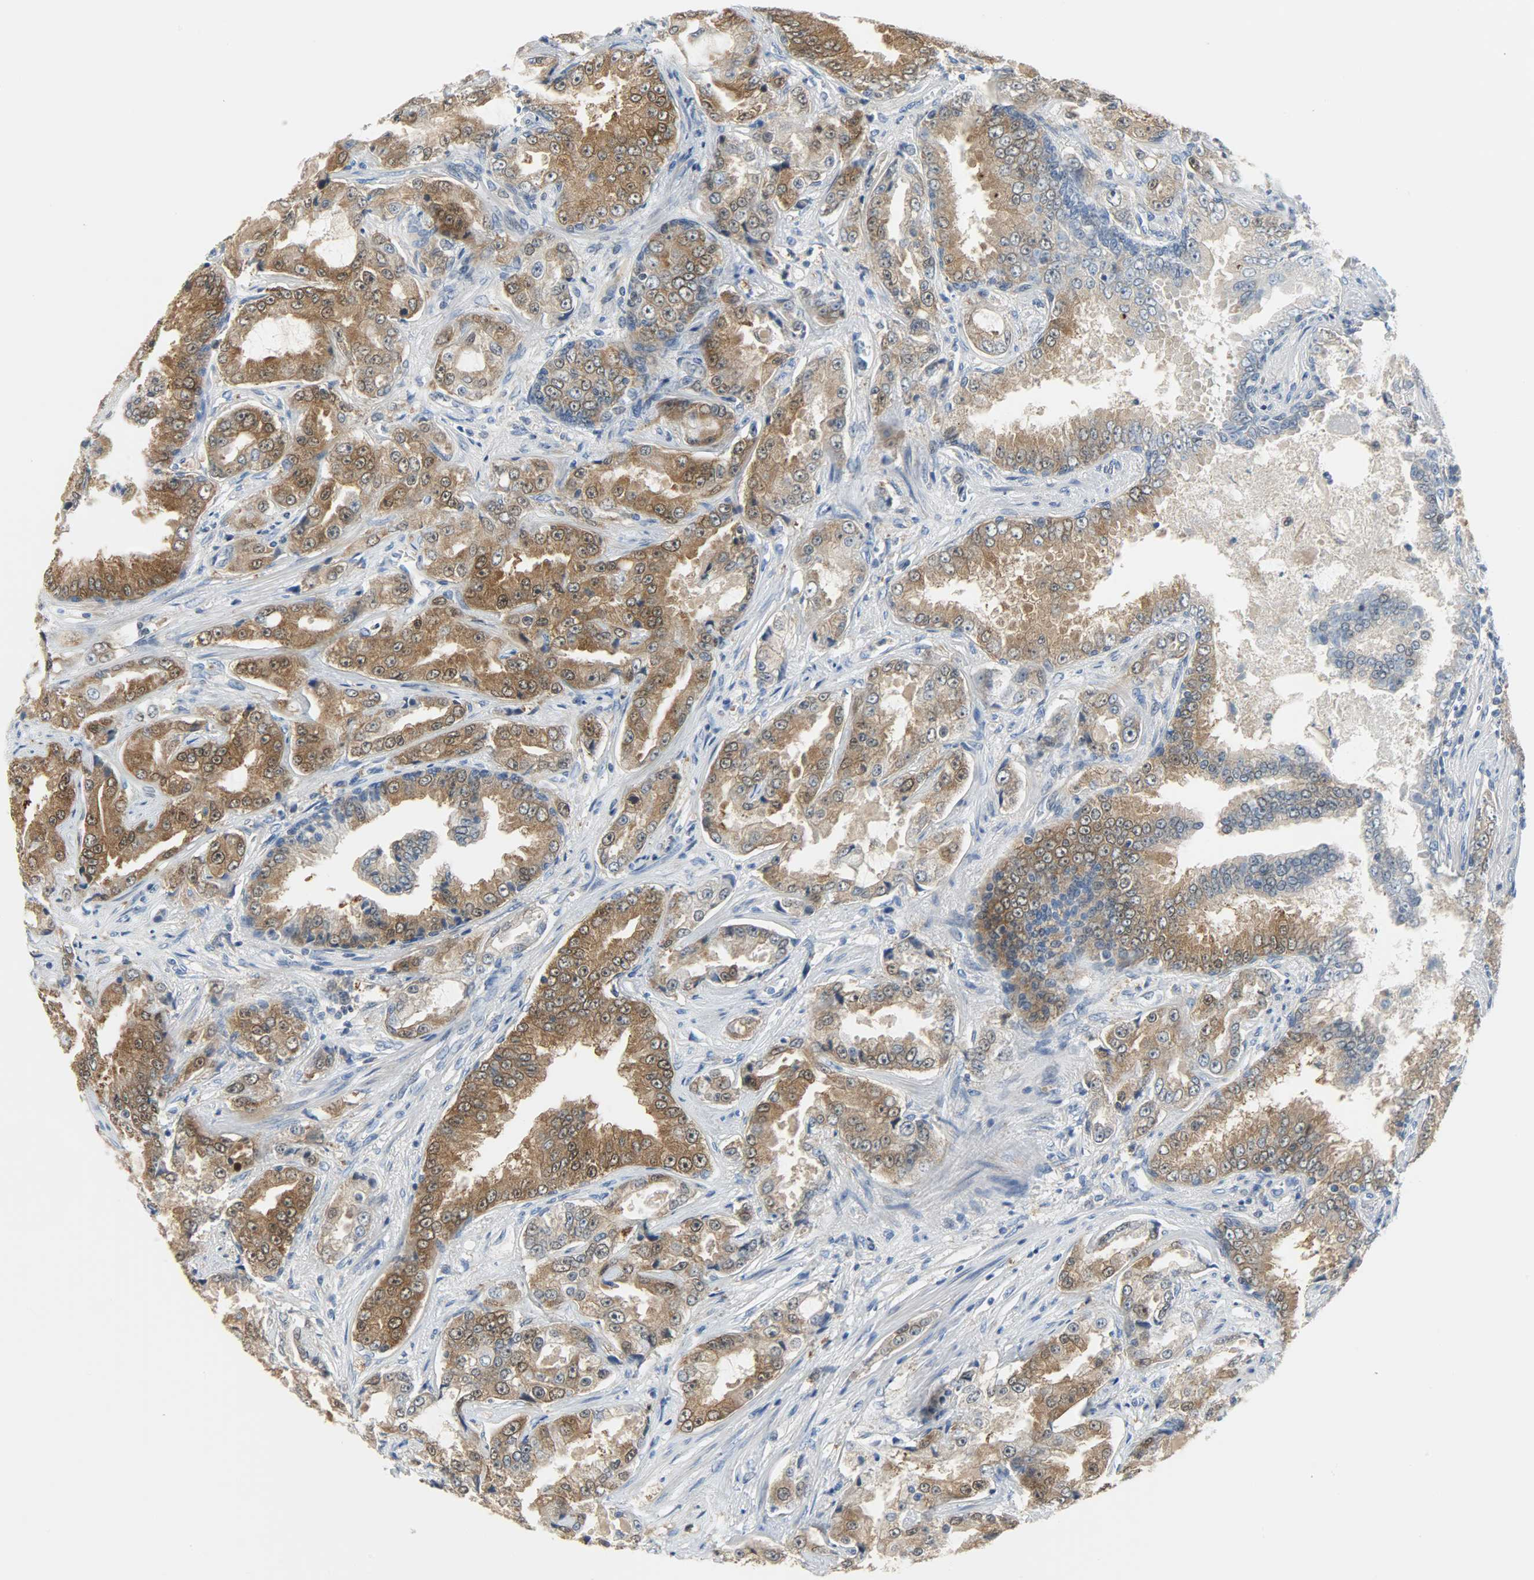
{"staining": {"intensity": "moderate", "quantity": ">75%", "location": "cytoplasmic/membranous"}, "tissue": "prostate cancer", "cell_type": "Tumor cells", "image_type": "cancer", "snomed": [{"axis": "morphology", "description": "Adenocarcinoma, High grade"}, {"axis": "topography", "description": "Prostate"}], "caption": "A photomicrograph showing moderate cytoplasmic/membranous staining in about >75% of tumor cells in adenocarcinoma (high-grade) (prostate), as visualized by brown immunohistochemical staining.", "gene": "EIF4EBP1", "patient": {"sex": "male", "age": 73}}